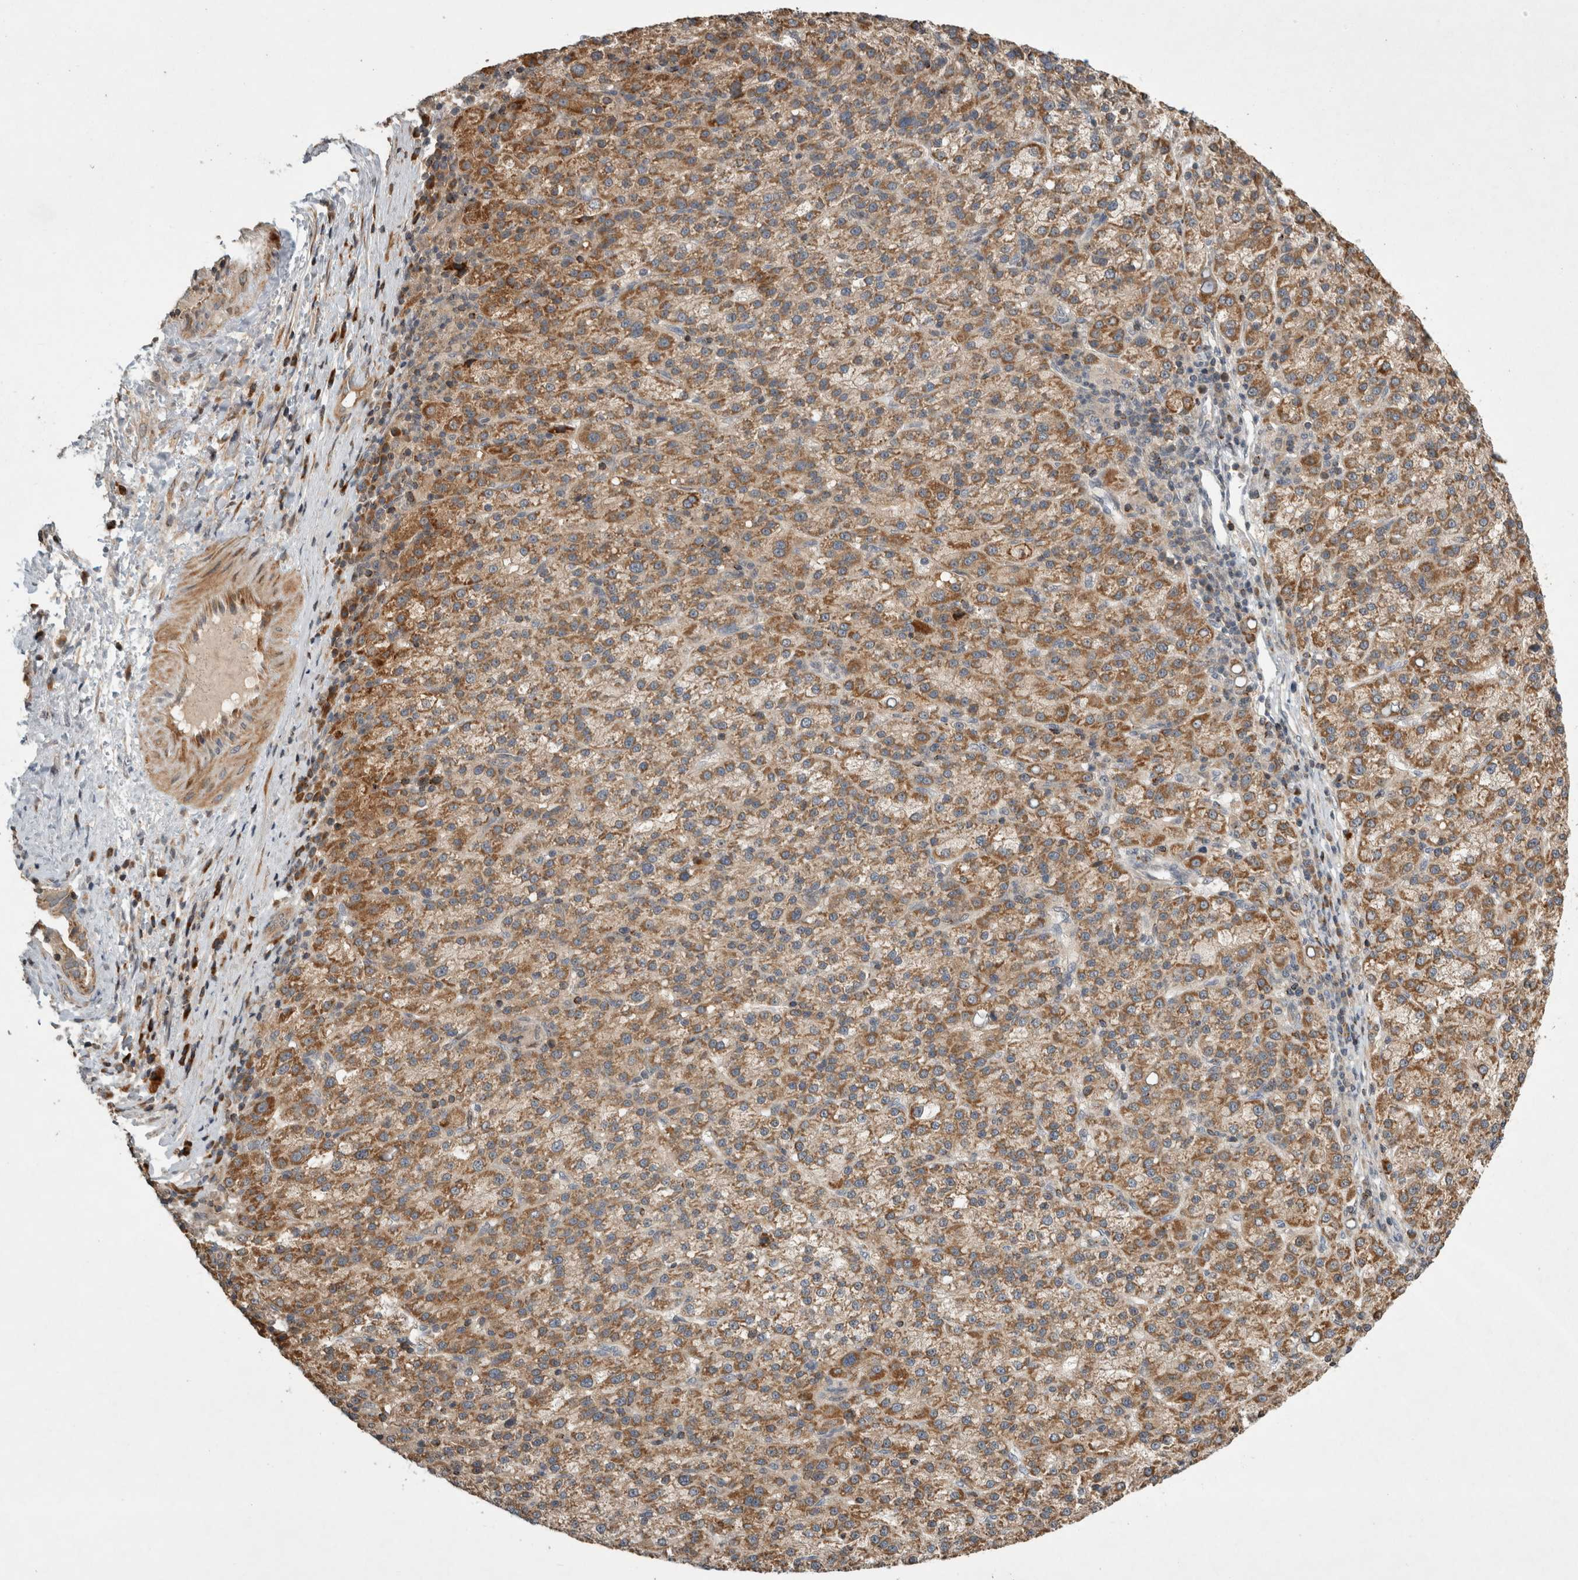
{"staining": {"intensity": "moderate", "quantity": ">75%", "location": "cytoplasmic/membranous"}, "tissue": "liver cancer", "cell_type": "Tumor cells", "image_type": "cancer", "snomed": [{"axis": "morphology", "description": "Carcinoma, Hepatocellular, NOS"}, {"axis": "topography", "description": "Liver"}], "caption": "Immunohistochemistry (IHC) (DAB (3,3'-diaminobenzidine)) staining of liver cancer reveals moderate cytoplasmic/membranous protein staining in about >75% of tumor cells.", "gene": "SERAC1", "patient": {"sex": "female", "age": 58}}